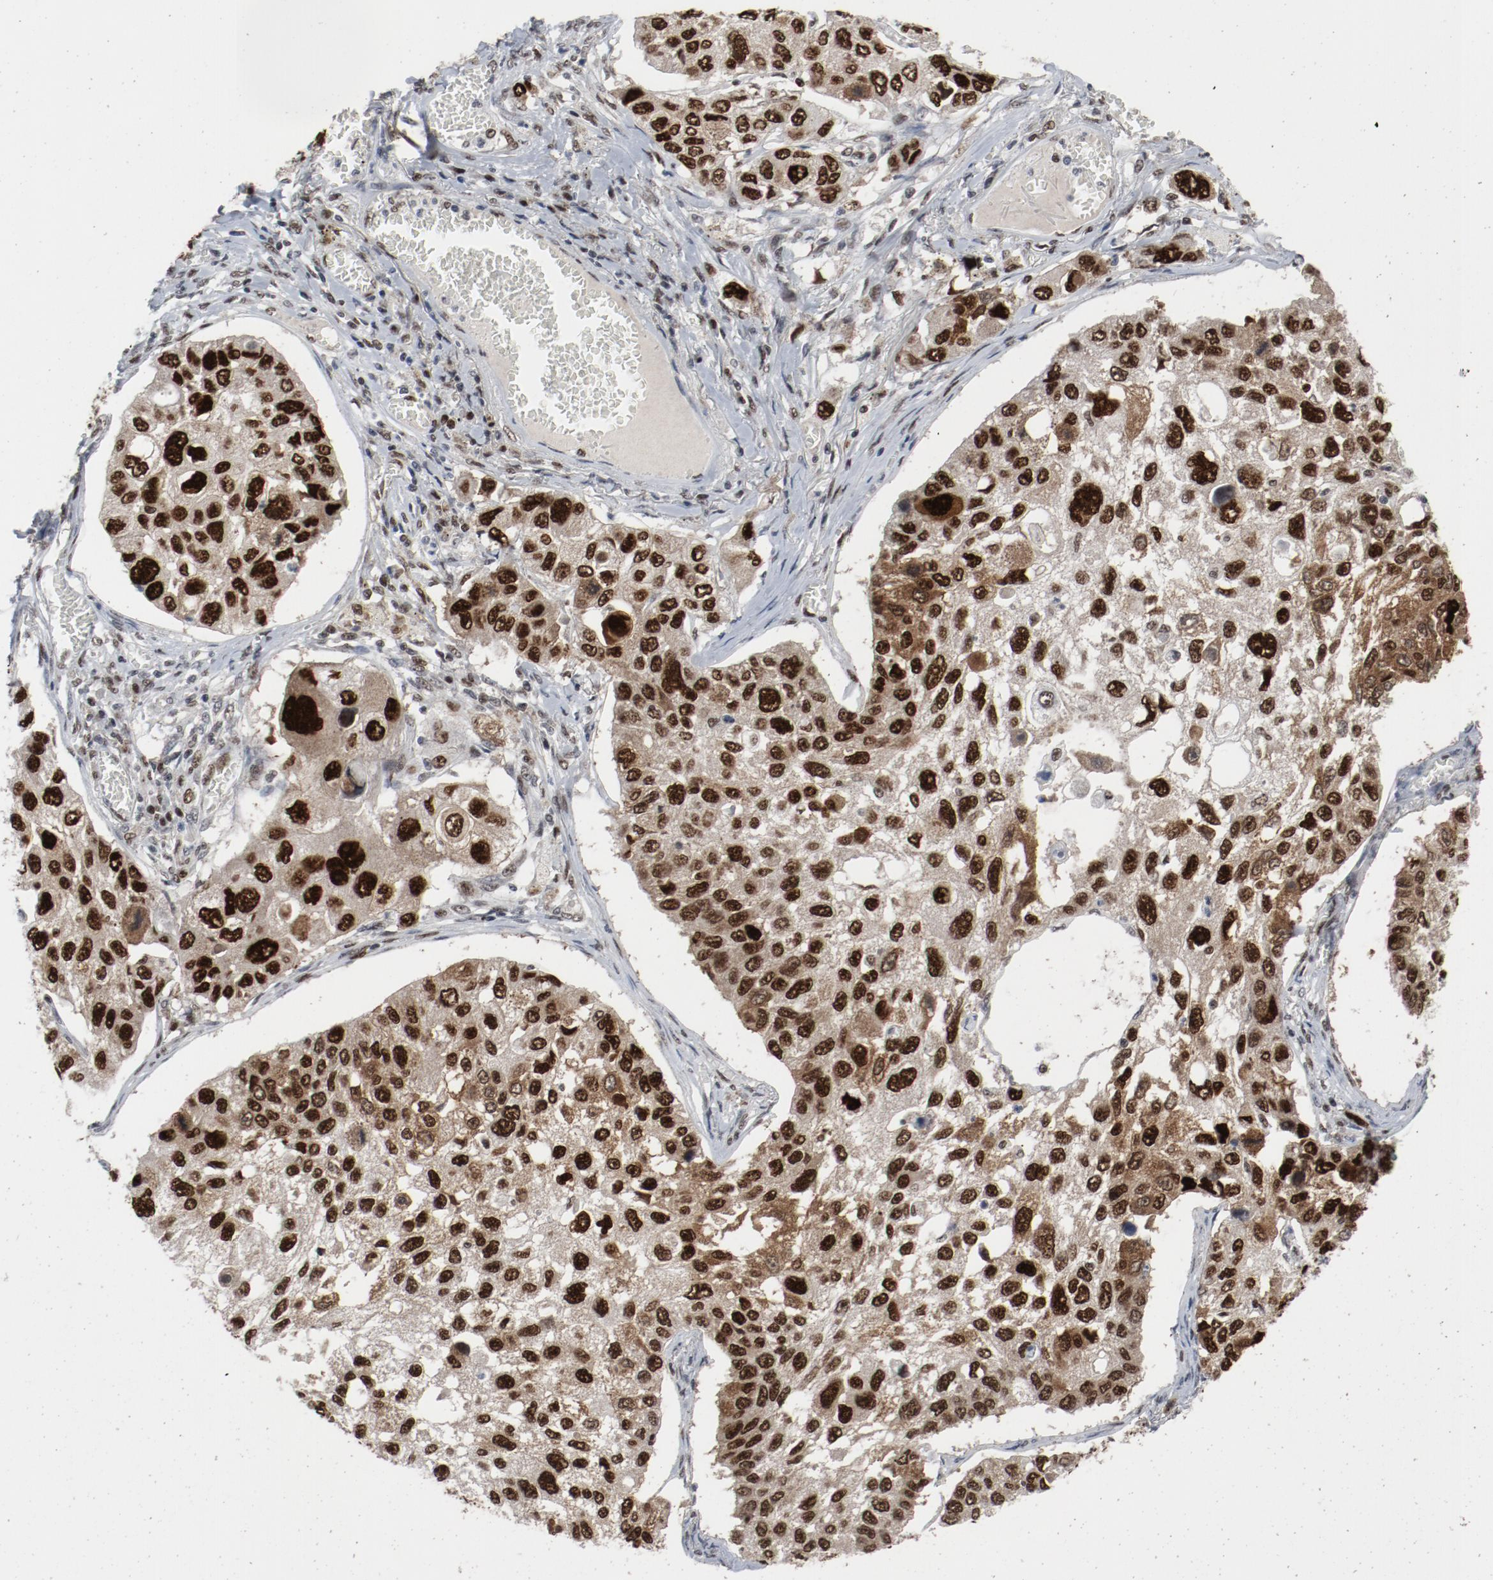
{"staining": {"intensity": "strong", "quantity": ">75%", "location": "nuclear"}, "tissue": "lung cancer", "cell_type": "Tumor cells", "image_type": "cancer", "snomed": [{"axis": "morphology", "description": "Squamous cell carcinoma, NOS"}, {"axis": "topography", "description": "Lung"}], "caption": "Lung cancer (squamous cell carcinoma) was stained to show a protein in brown. There is high levels of strong nuclear staining in about >75% of tumor cells.", "gene": "JMJD6", "patient": {"sex": "male", "age": 71}}